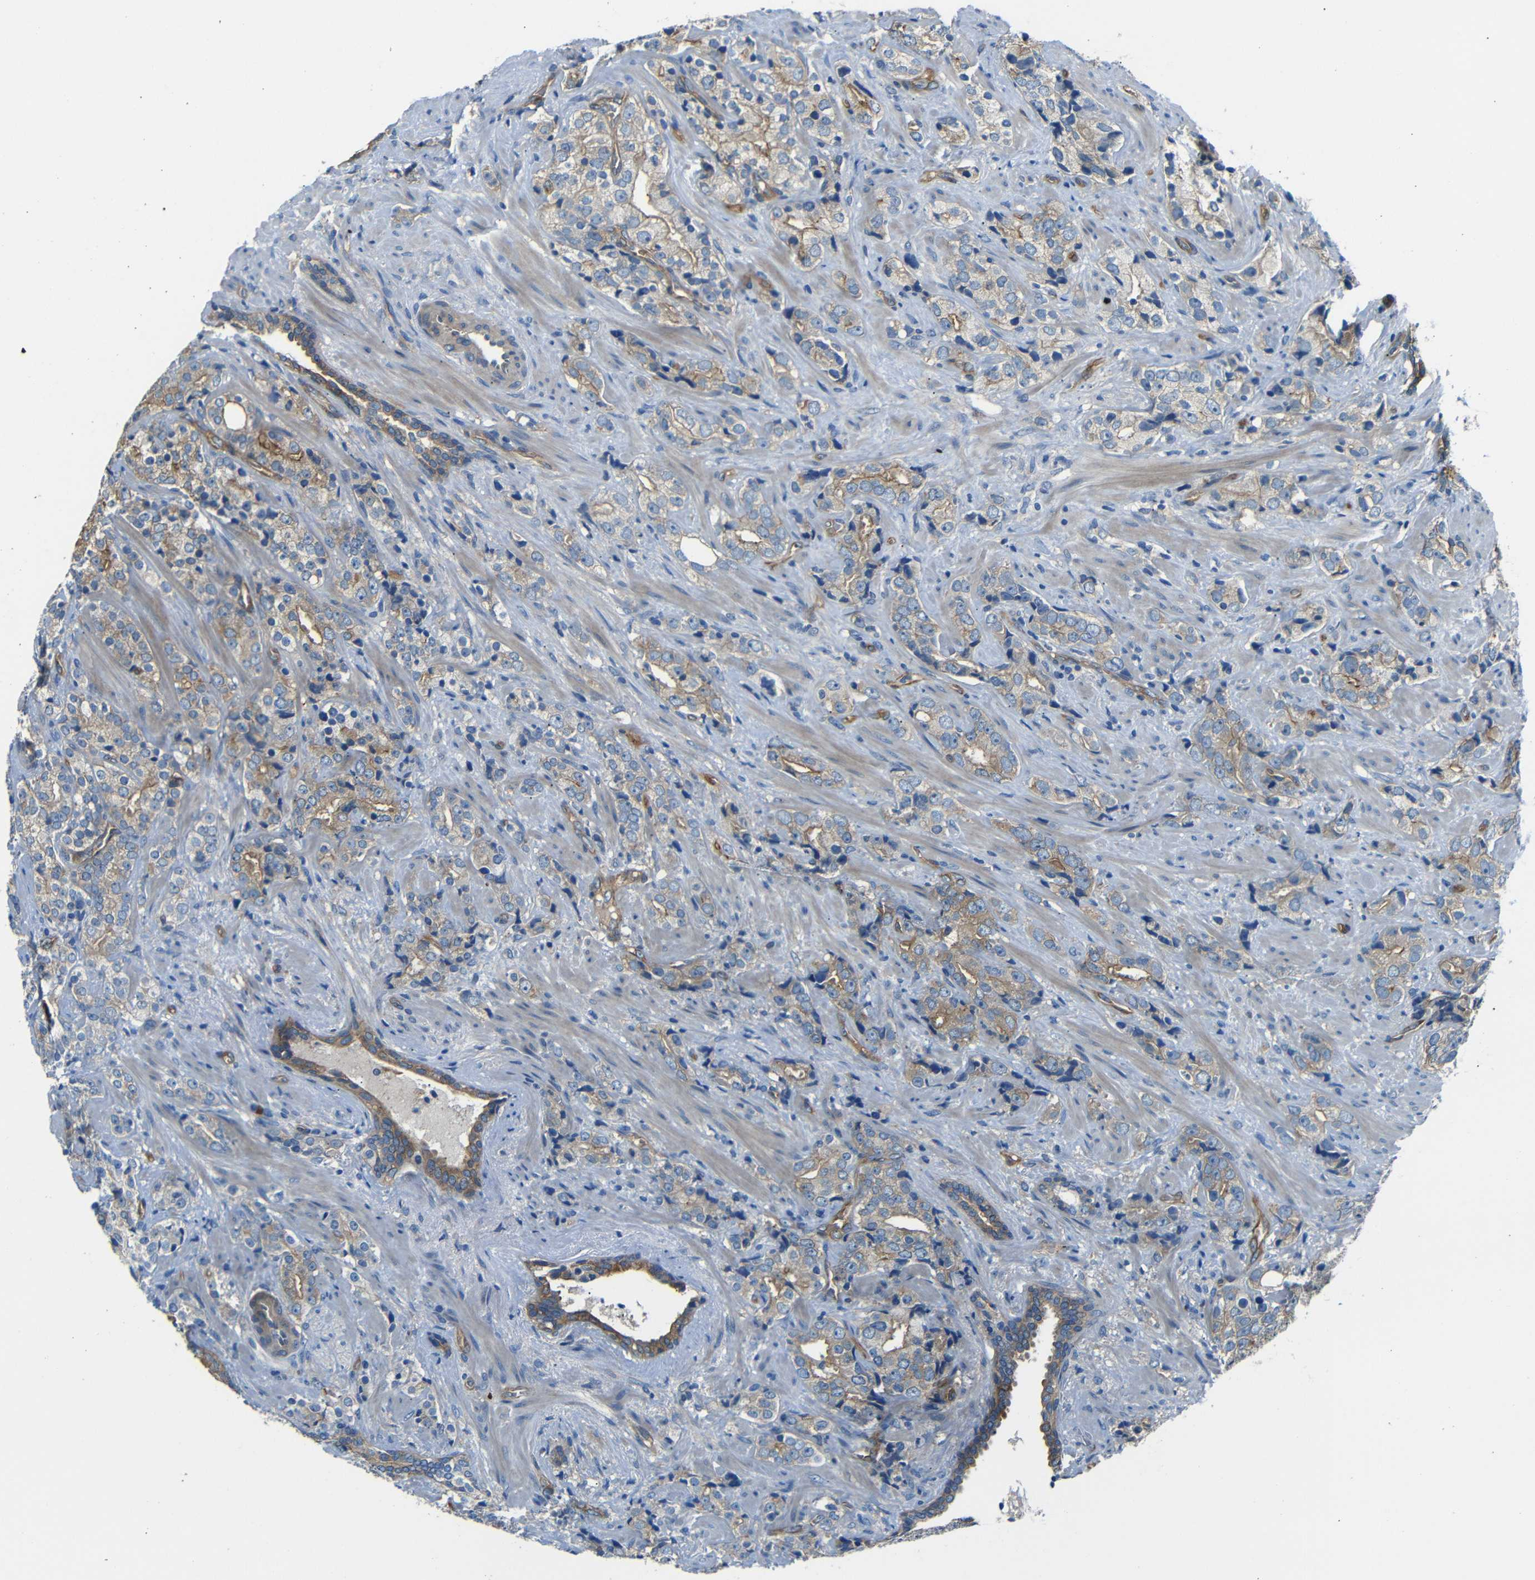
{"staining": {"intensity": "weak", "quantity": ">75%", "location": "cytoplasmic/membranous"}, "tissue": "prostate cancer", "cell_type": "Tumor cells", "image_type": "cancer", "snomed": [{"axis": "morphology", "description": "Adenocarcinoma, High grade"}, {"axis": "topography", "description": "Prostate"}], "caption": "Tumor cells show low levels of weak cytoplasmic/membranous positivity in approximately >75% of cells in human prostate cancer (high-grade adenocarcinoma).", "gene": "MYO1B", "patient": {"sex": "male", "age": 71}}